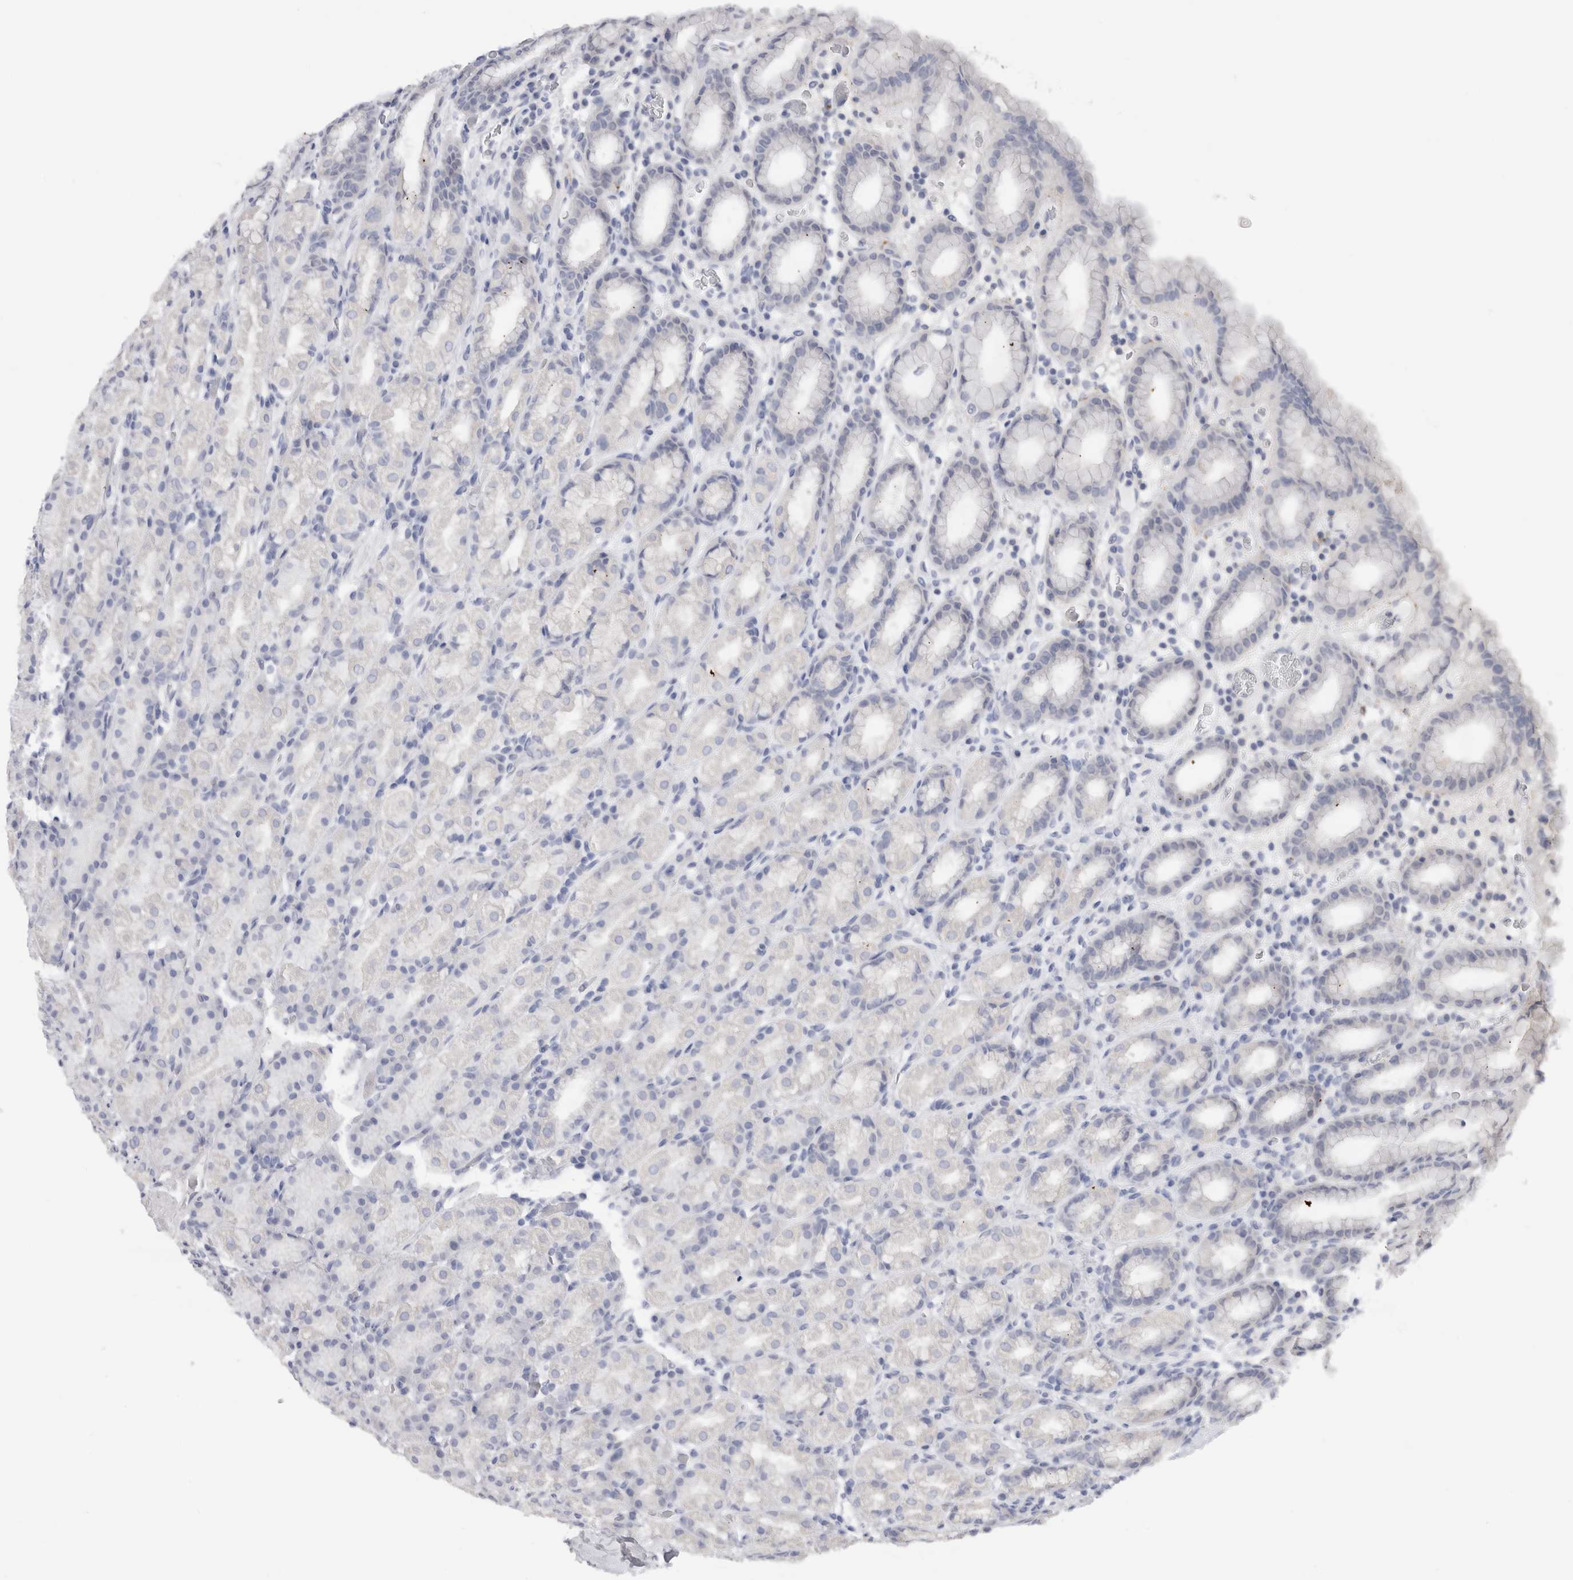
{"staining": {"intensity": "negative", "quantity": "none", "location": "none"}, "tissue": "stomach", "cell_type": "Glandular cells", "image_type": "normal", "snomed": [{"axis": "morphology", "description": "Normal tissue, NOS"}, {"axis": "topography", "description": "Stomach, upper"}], "caption": "High power microscopy micrograph of an immunohistochemistry photomicrograph of benign stomach, revealing no significant staining in glandular cells.", "gene": "C9orf50", "patient": {"sex": "male", "age": 68}}